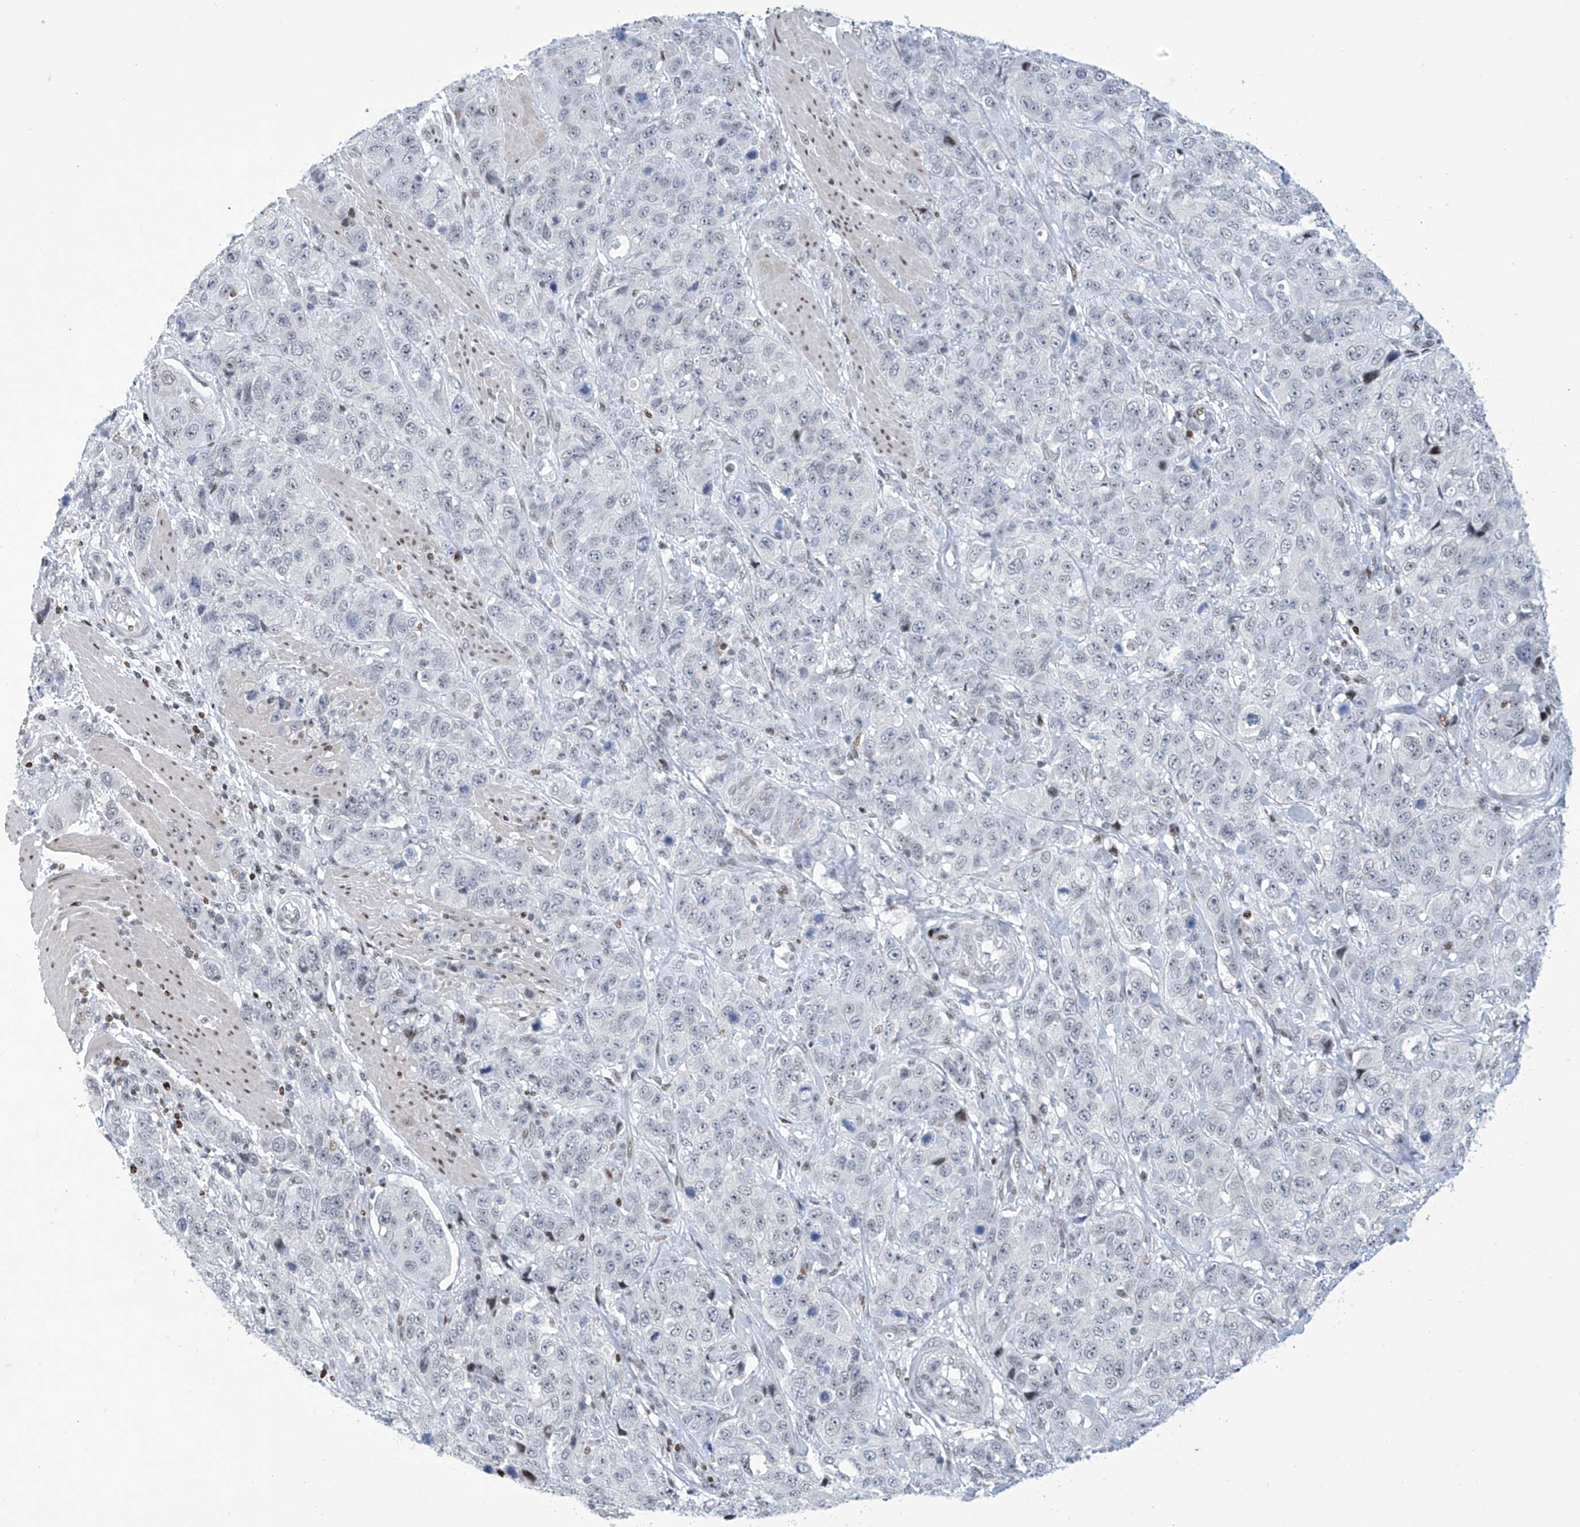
{"staining": {"intensity": "negative", "quantity": "none", "location": "none"}, "tissue": "stomach cancer", "cell_type": "Tumor cells", "image_type": "cancer", "snomed": [{"axis": "morphology", "description": "Adenocarcinoma, NOS"}, {"axis": "topography", "description": "Stomach"}], "caption": "Histopathology image shows no significant protein staining in tumor cells of stomach cancer (adenocarcinoma).", "gene": "RFX7", "patient": {"sex": "male", "age": 48}}